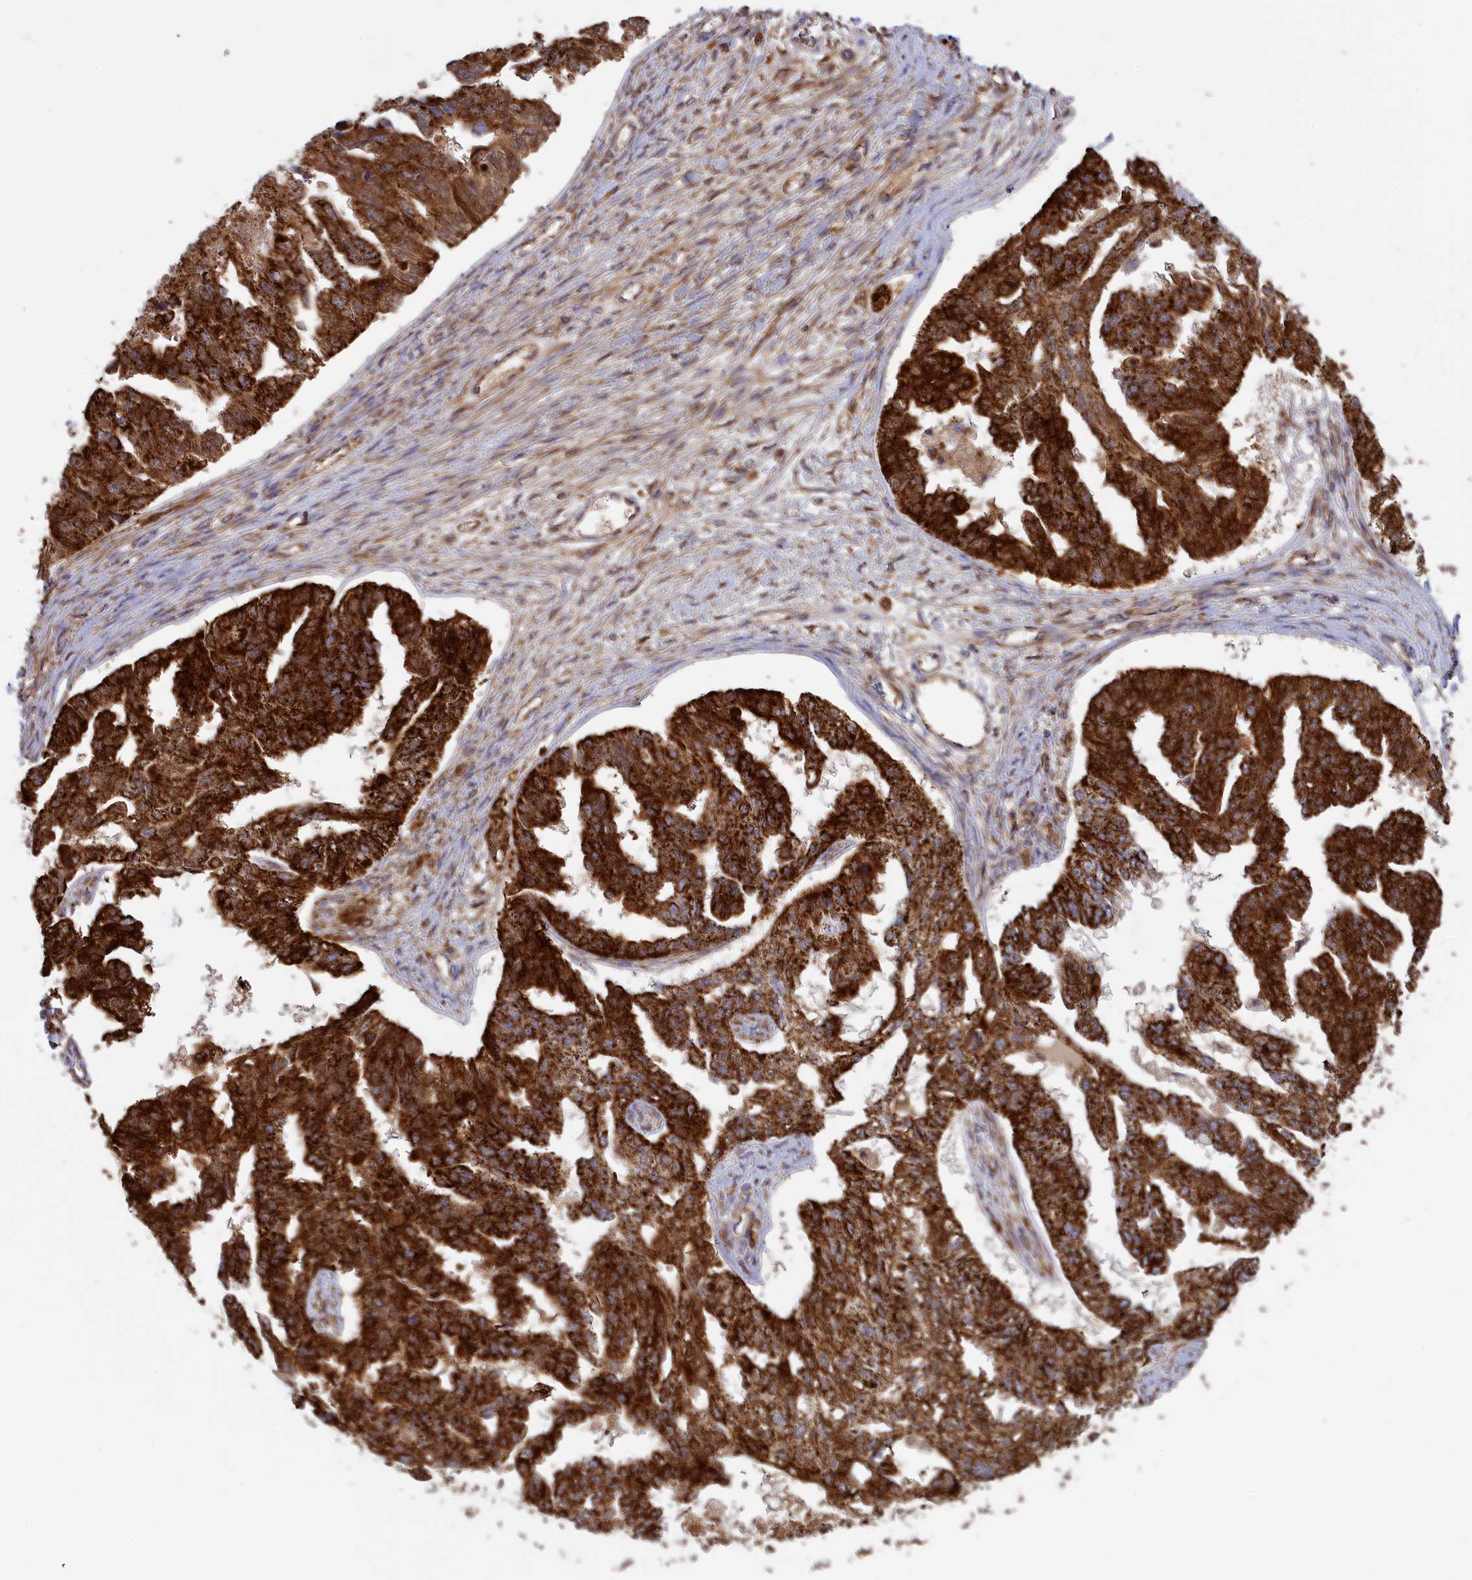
{"staining": {"intensity": "strong", "quantity": ">75%", "location": "cytoplasmic/membranous"}, "tissue": "ovarian cancer", "cell_type": "Tumor cells", "image_type": "cancer", "snomed": [{"axis": "morphology", "description": "Cystadenocarcinoma, serous, NOS"}, {"axis": "topography", "description": "Ovary"}], "caption": "Protein staining of ovarian serous cystadenocarcinoma tissue shows strong cytoplasmic/membranous staining in about >75% of tumor cells.", "gene": "ISOC2", "patient": {"sex": "female", "age": 58}}